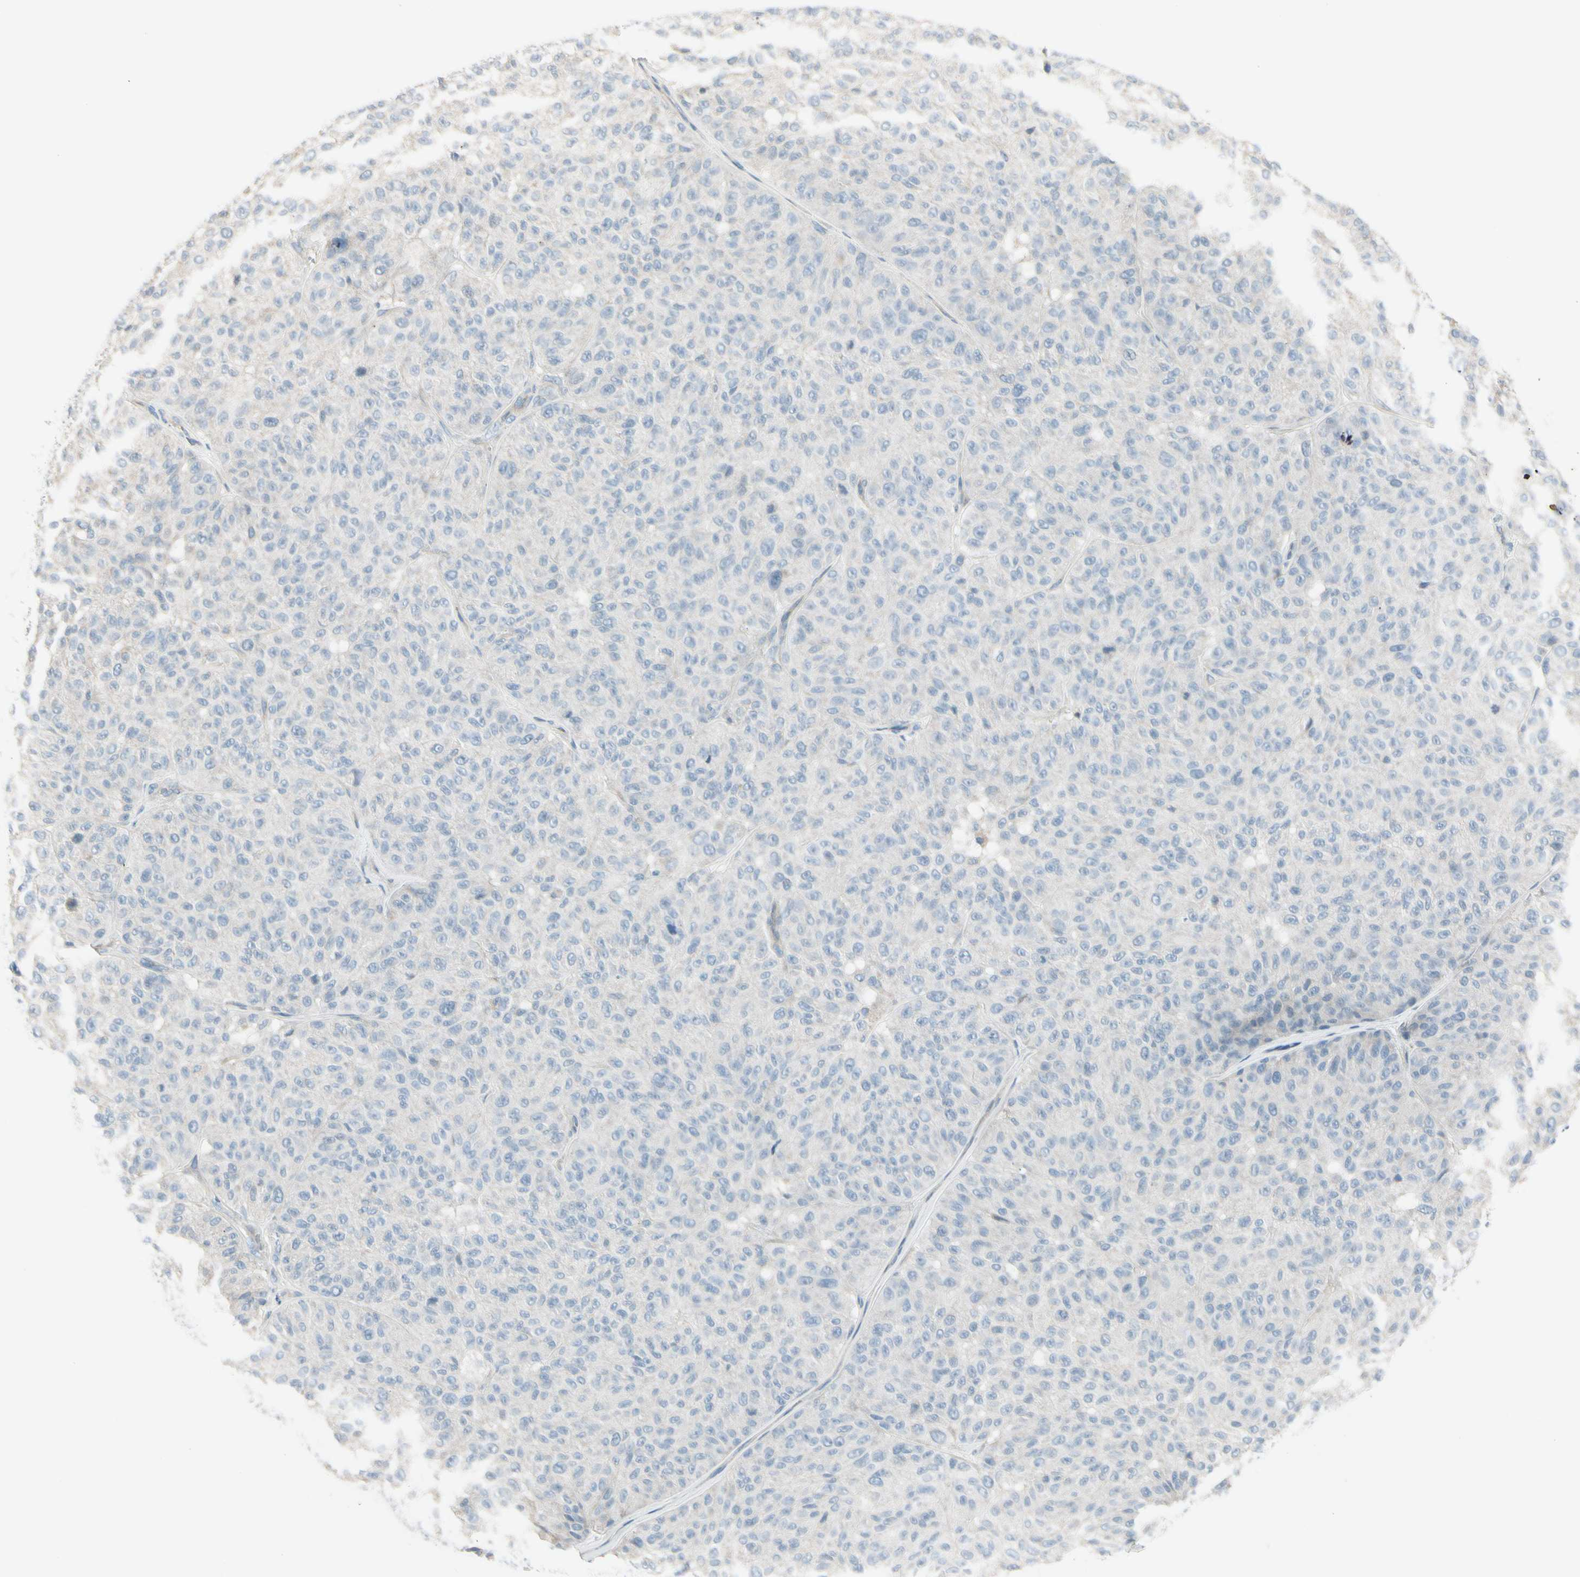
{"staining": {"intensity": "negative", "quantity": "none", "location": "none"}, "tissue": "melanoma", "cell_type": "Tumor cells", "image_type": "cancer", "snomed": [{"axis": "morphology", "description": "Malignant melanoma, NOS"}, {"axis": "topography", "description": "Skin"}], "caption": "Human melanoma stained for a protein using immunohistochemistry (IHC) shows no positivity in tumor cells.", "gene": "CYP2E1", "patient": {"sex": "female", "age": 46}}